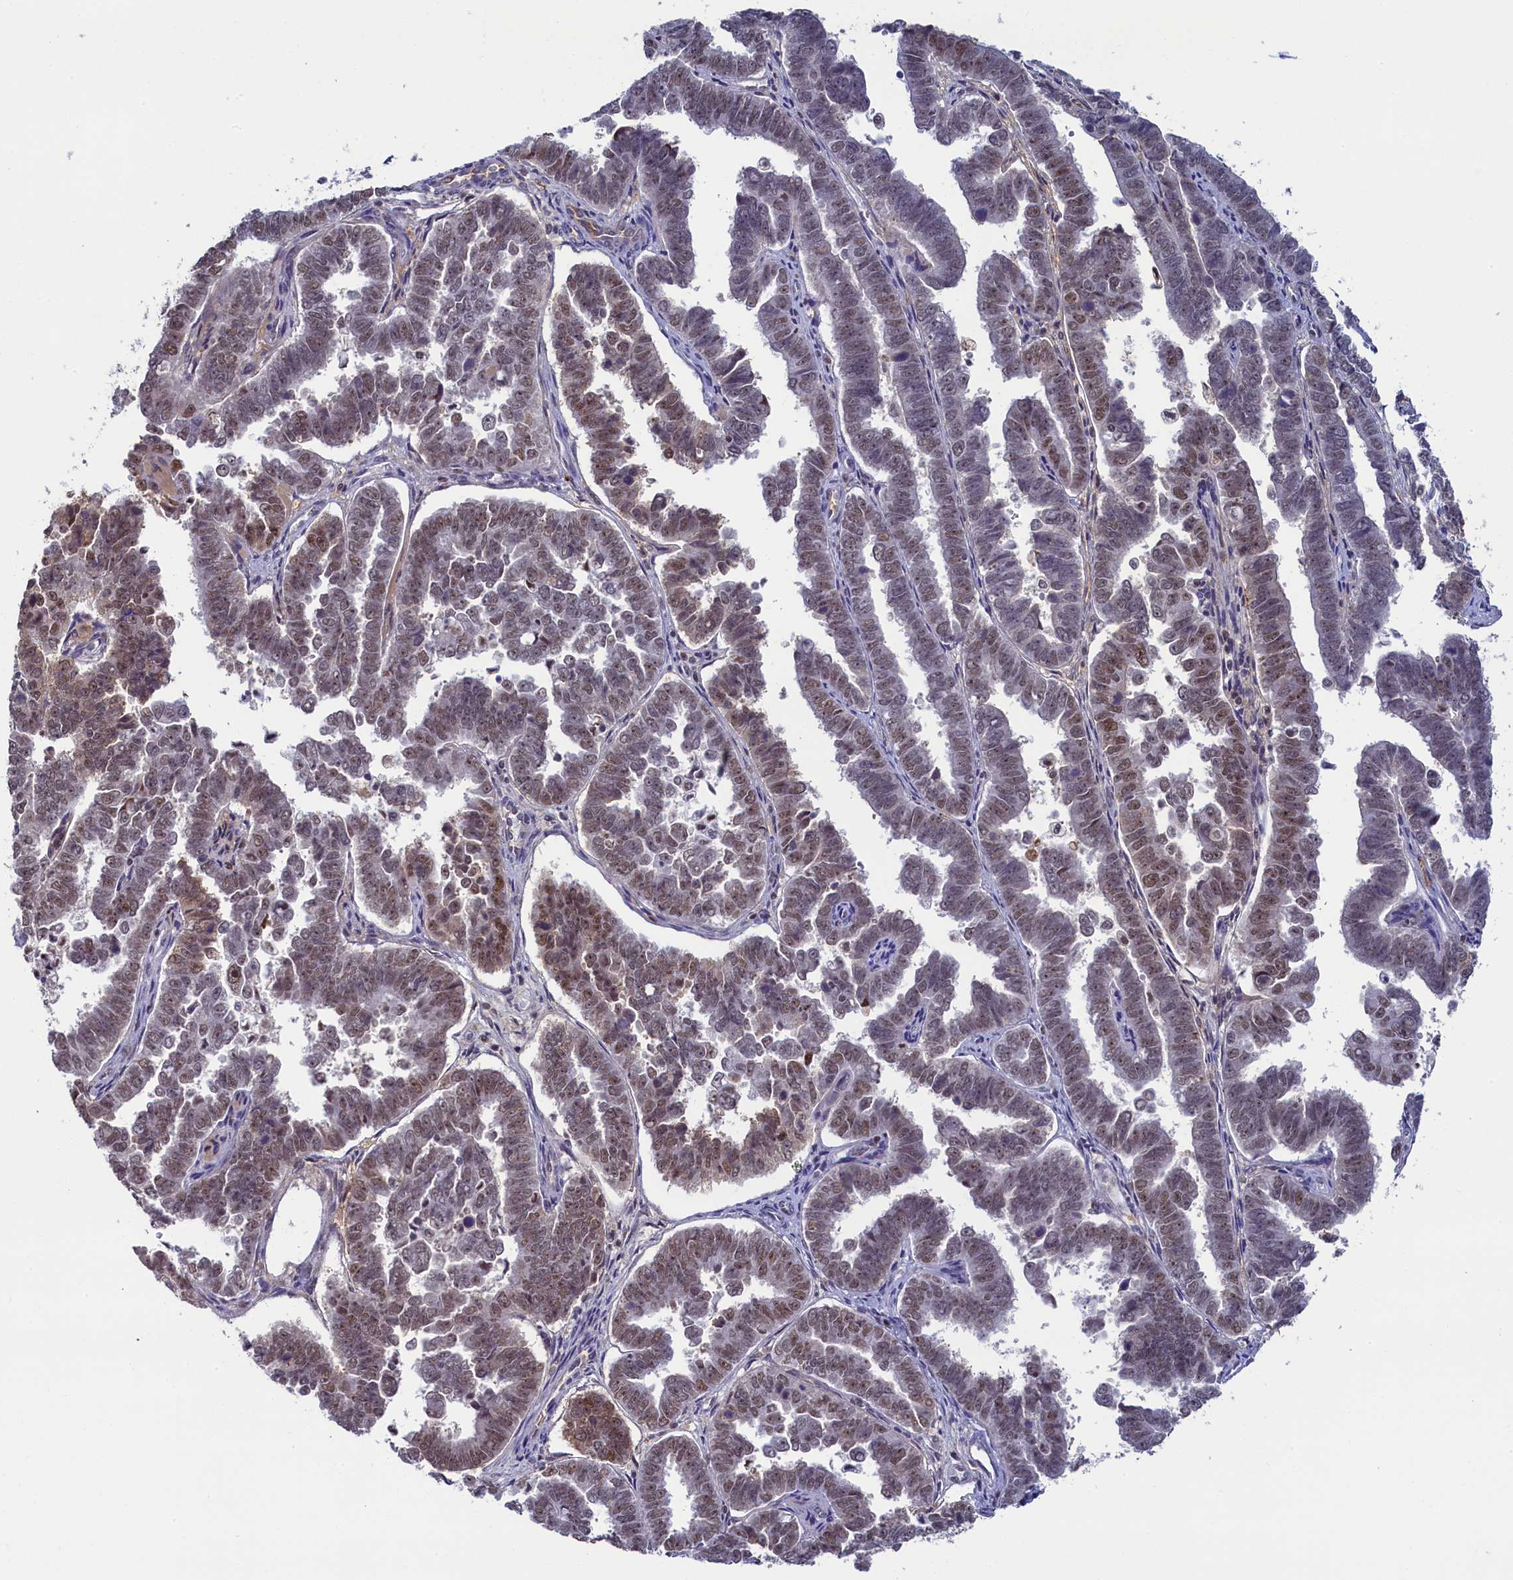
{"staining": {"intensity": "moderate", "quantity": "25%-75%", "location": "nuclear"}, "tissue": "endometrial cancer", "cell_type": "Tumor cells", "image_type": "cancer", "snomed": [{"axis": "morphology", "description": "Adenocarcinoma, NOS"}, {"axis": "topography", "description": "Endometrium"}], "caption": "A high-resolution micrograph shows immunohistochemistry staining of endometrial adenocarcinoma, which displays moderate nuclear expression in approximately 25%-75% of tumor cells.", "gene": "INTS14", "patient": {"sex": "female", "age": 75}}